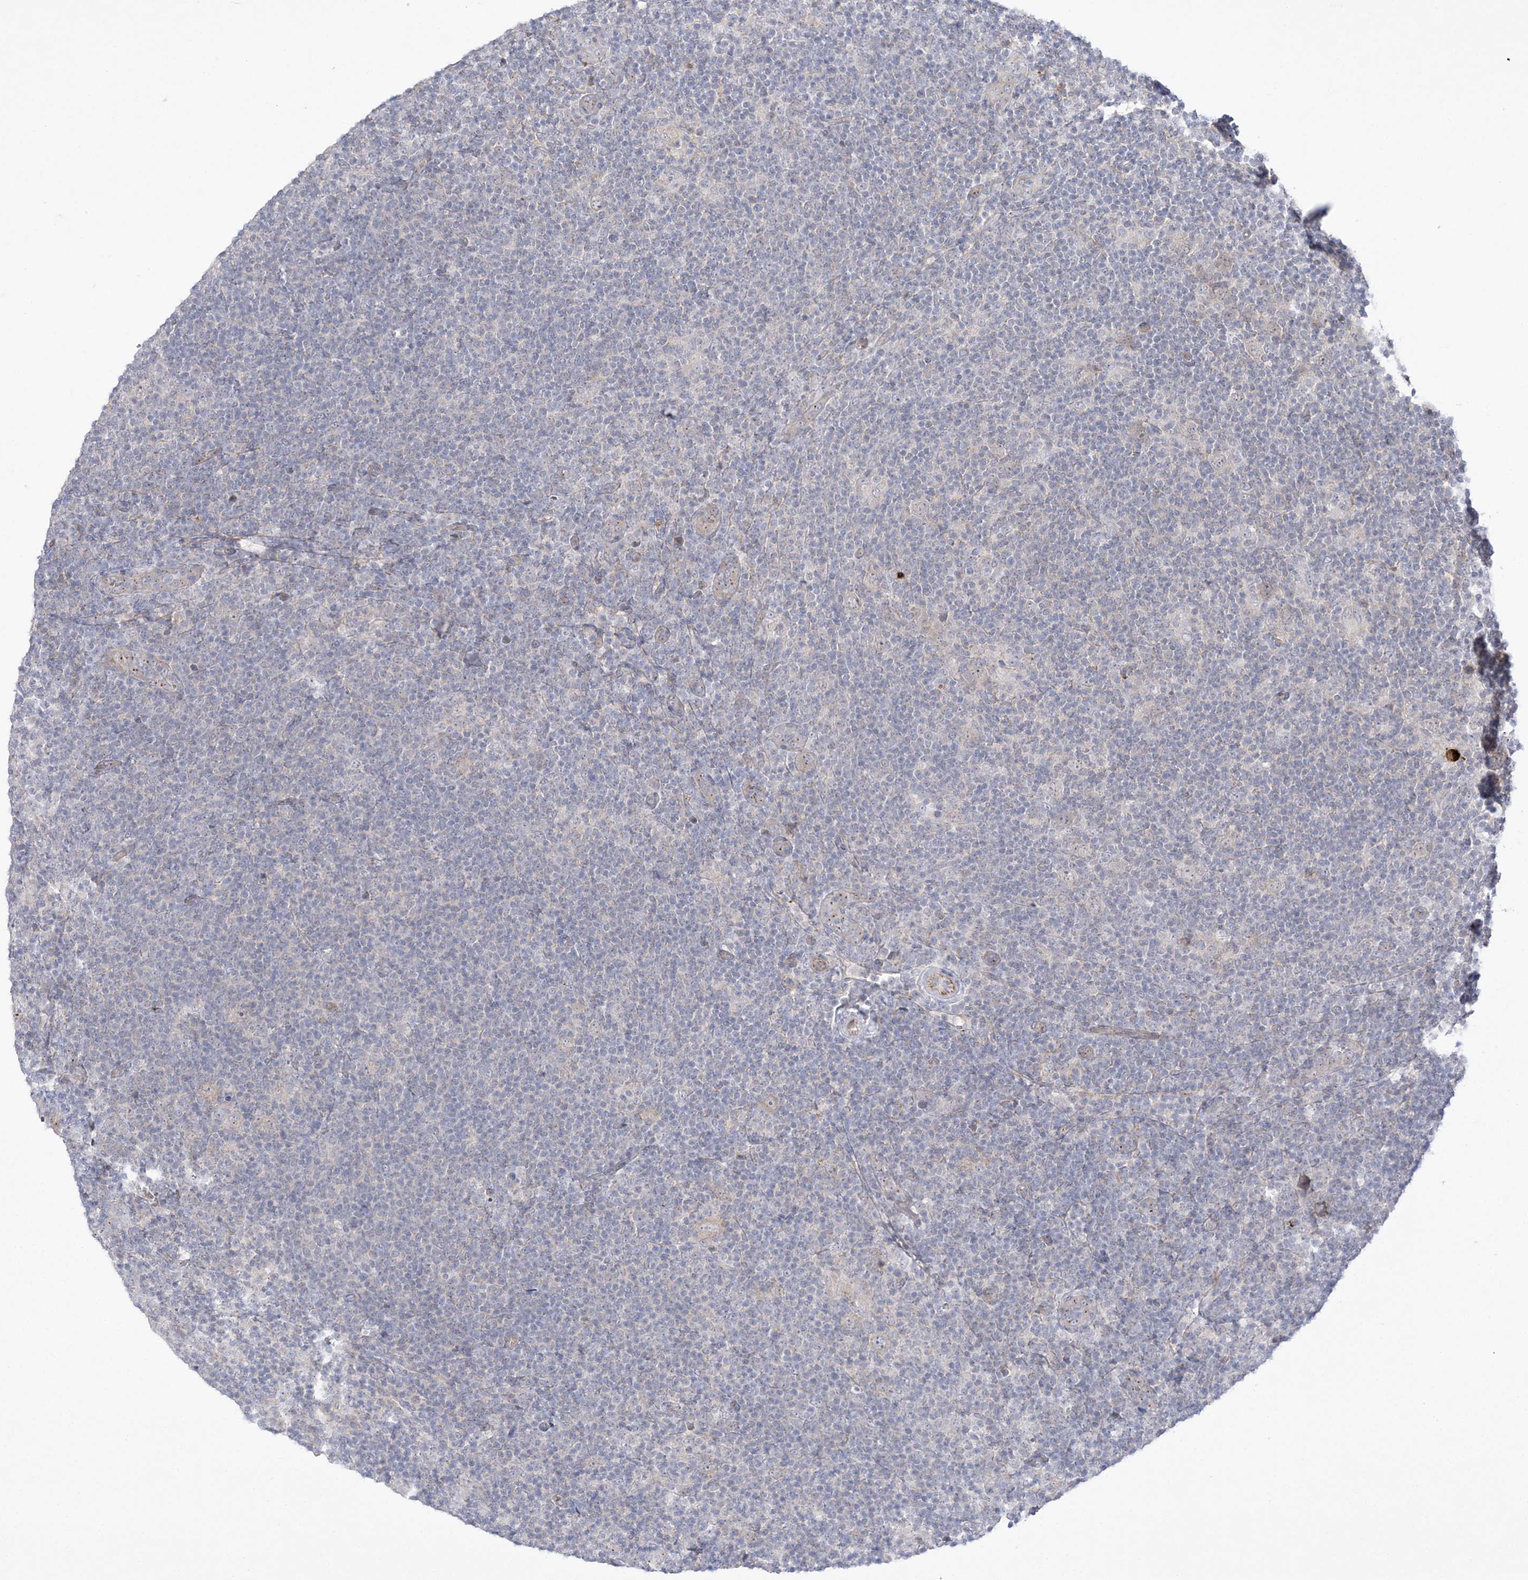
{"staining": {"intensity": "negative", "quantity": "none", "location": "none"}, "tissue": "lymphoma", "cell_type": "Tumor cells", "image_type": "cancer", "snomed": [{"axis": "morphology", "description": "Hodgkin's disease, NOS"}, {"axis": "topography", "description": "Lymph node"}], "caption": "Human lymphoma stained for a protein using IHC displays no staining in tumor cells.", "gene": "ADAMTS12", "patient": {"sex": "female", "age": 57}}